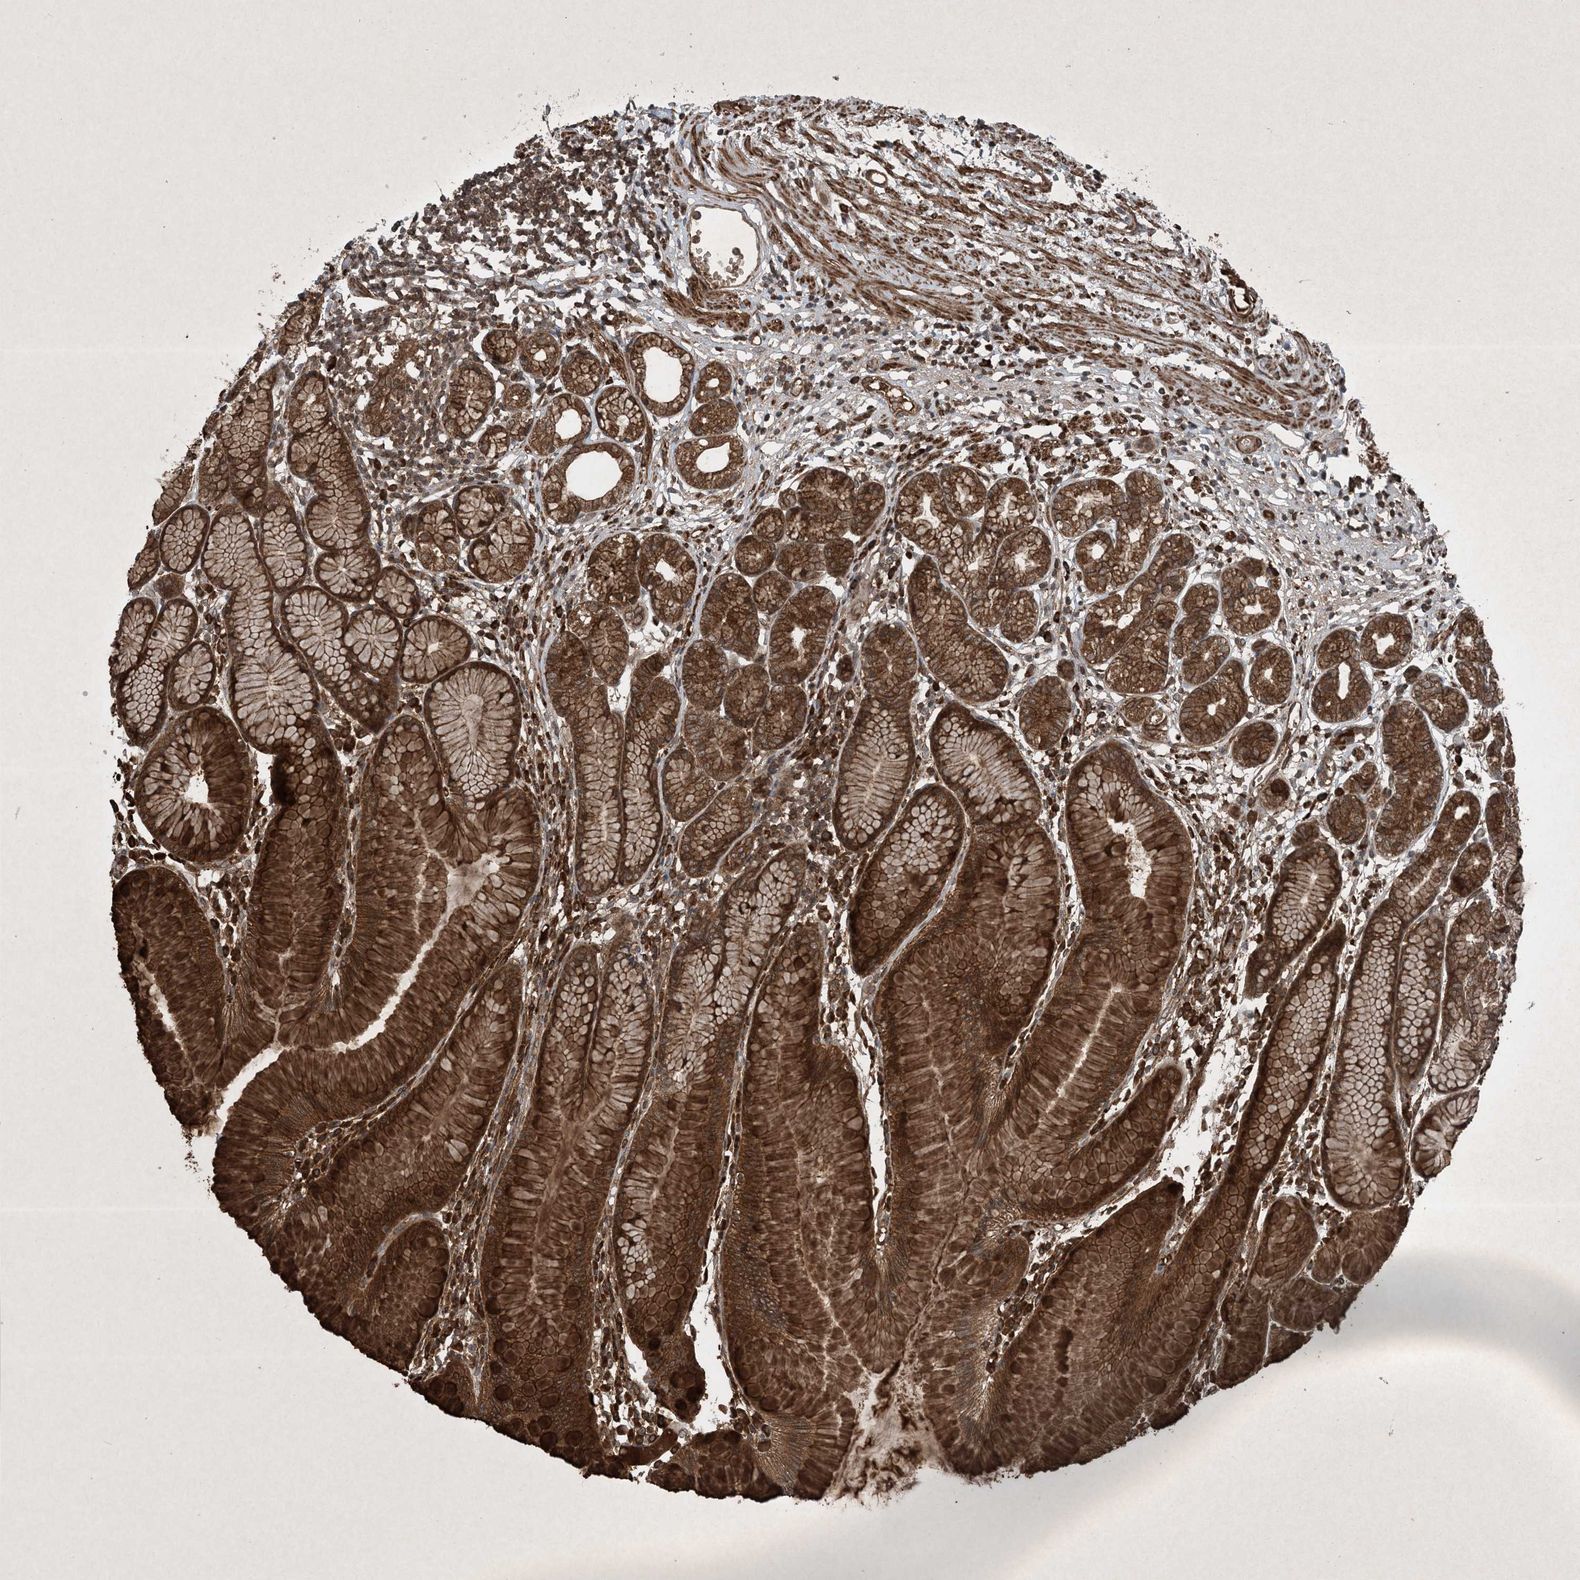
{"staining": {"intensity": "strong", "quantity": ">75%", "location": "cytoplasmic/membranous"}, "tissue": "stomach", "cell_type": "Glandular cells", "image_type": "normal", "snomed": [{"axis": "morphology", "description": "Normal tissue, NOS"}, {"axis": "topography", "description": "Stomach"}], "caption": "High-power microscopy captured an immunohistochemistry (IHC) micrograph of benign stomach, revealing strong cytoplasmic/membranous staining in approximately >75% of glandular cells. Immunohistochemistry (ihc) stains the protein of interest in brown and the nuclei are stained blue.", "gene": "GNG5", "patient": {"sex": "female", "age": 57}}